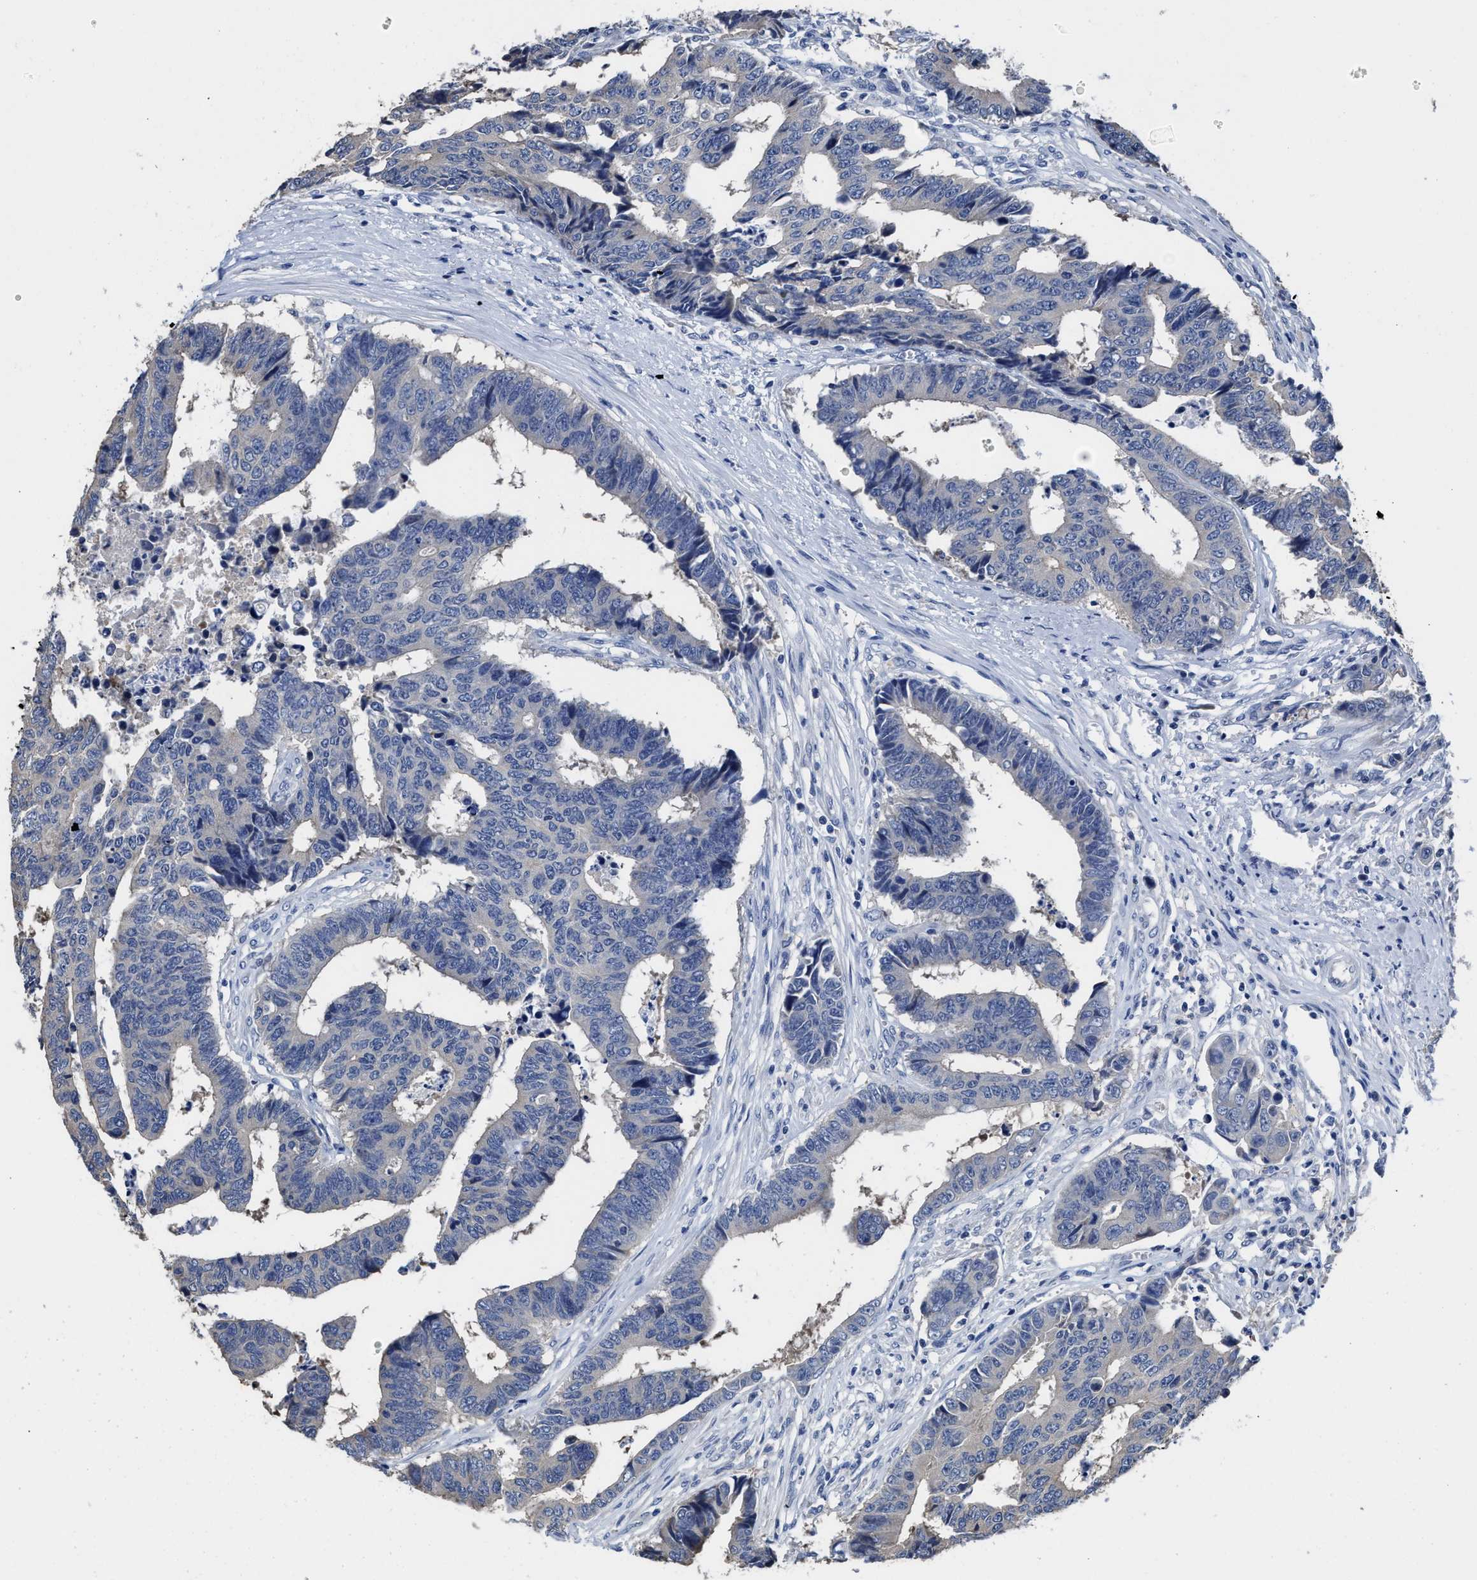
{"staining": {"intensity": "negative", "quantity": "none", "location": "none"}, "tissue": "colorectal cancer", "cell_type": "Tumor cells", "image_type": "cancer", "snomed": [{"axis": "morphology", "description": "Adenocarcinoma, NOS"}, {"axis": "topography", "description": "Rectum"}], "caption": "Immunohistochemistry (IHC) histopathology image of colorectal cancer (adenocarcinoma) stained for a protein (brown), which displays no staining in tumor cells. The staining was performed using DAB to visualize the protein expression in brown, while the nuclei were stained in blue with hematoxylin (Magnification: 20x).", "gene": "HOOK1", "patient": {"sex": "male", "age": 84}}